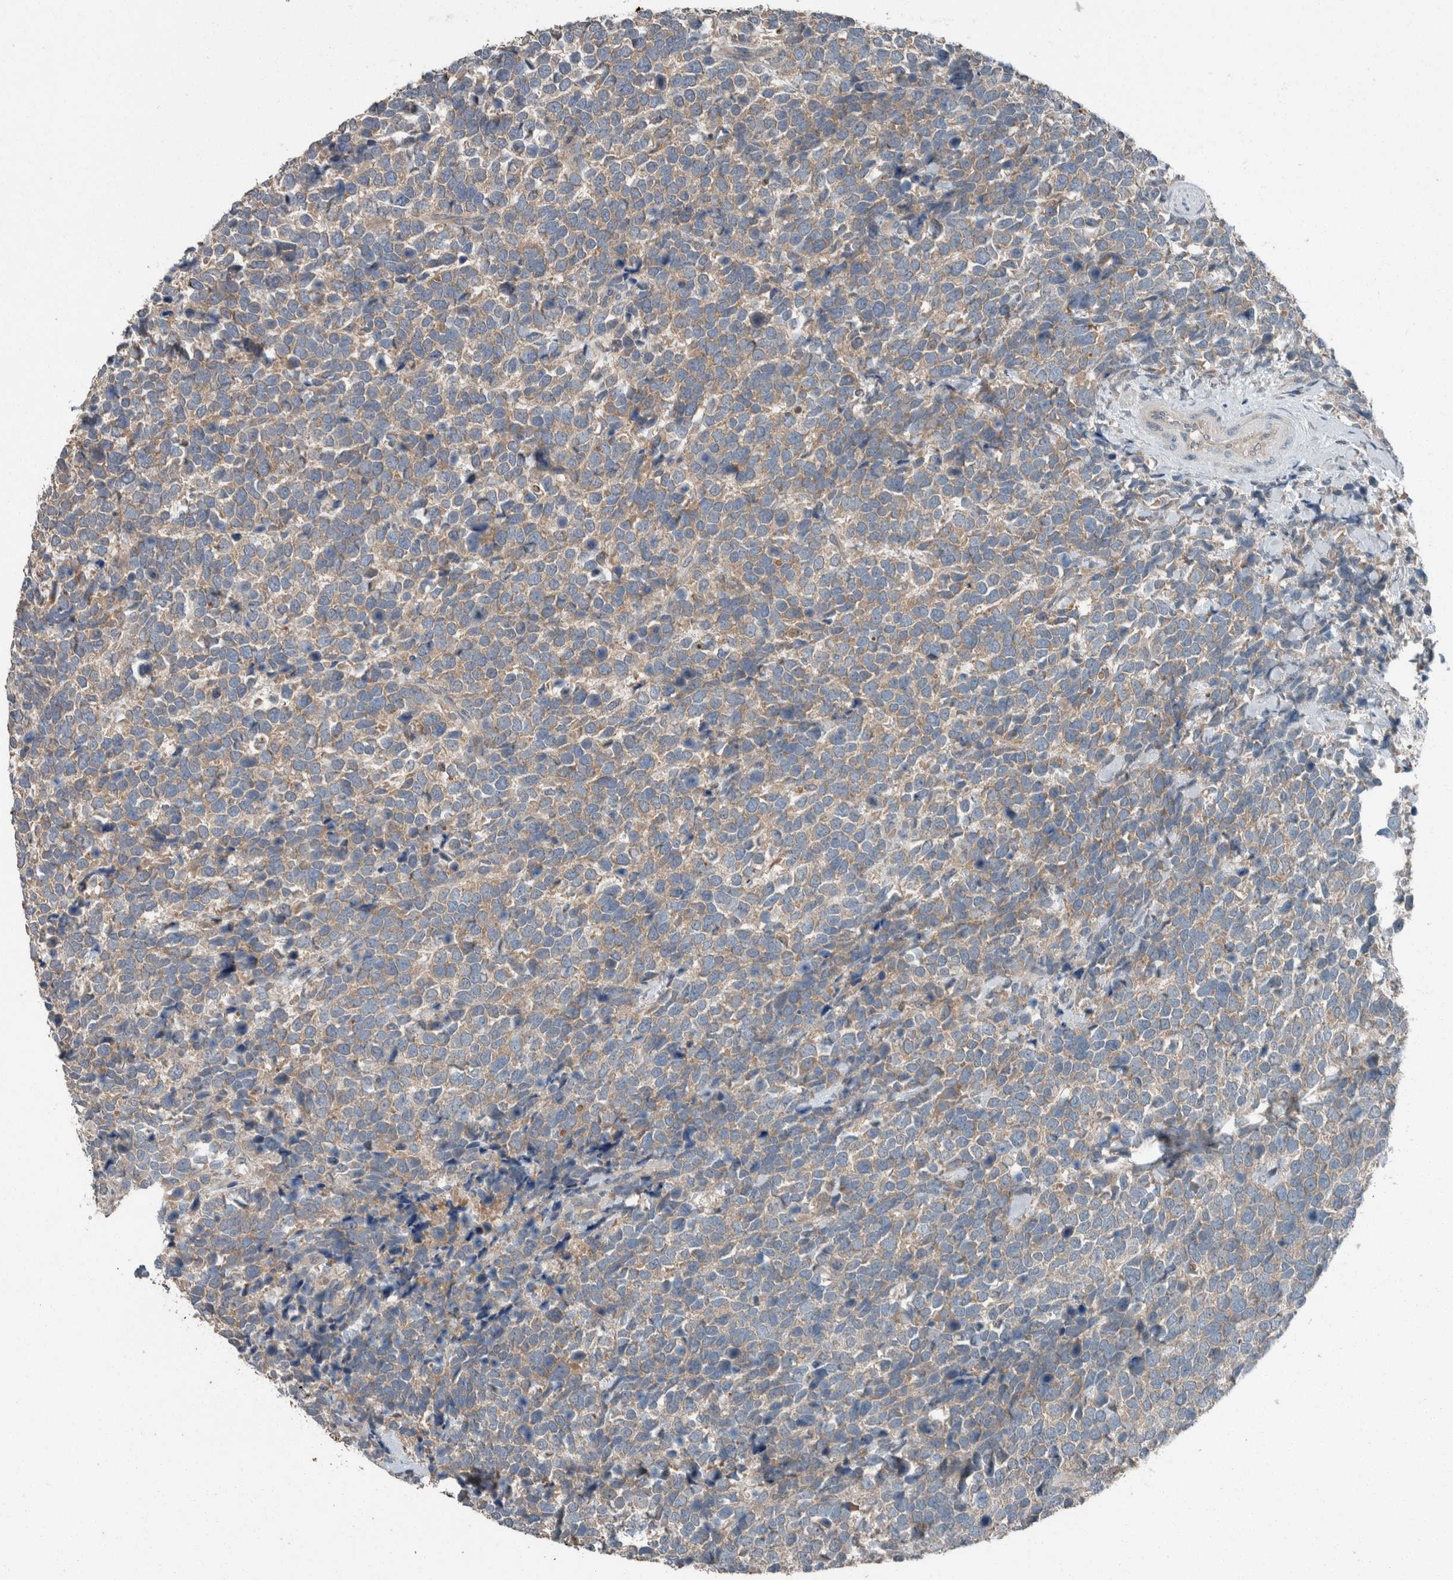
{"staining": {"intensity": "weak", "quantity": ">75%", "location": "cytoplasmic/membranous"}, "tissue": "urothelial cancer", "cell_type": "Tumor cells", "image_type": "cancer", "snomed": [{"axis": "morphology", "description": "Urothelial carcinoma, High grade"}, {"axis": "topography", "description": "Urinary bladder"}], "caption": "Immunohistochemical staining of human urothelial cancer displays weak cytoplasmic/membranous protein expression in about >75% of tumor cells.", "gene": "KNTC1", "patient": {"sex": "female", "age": 82}}